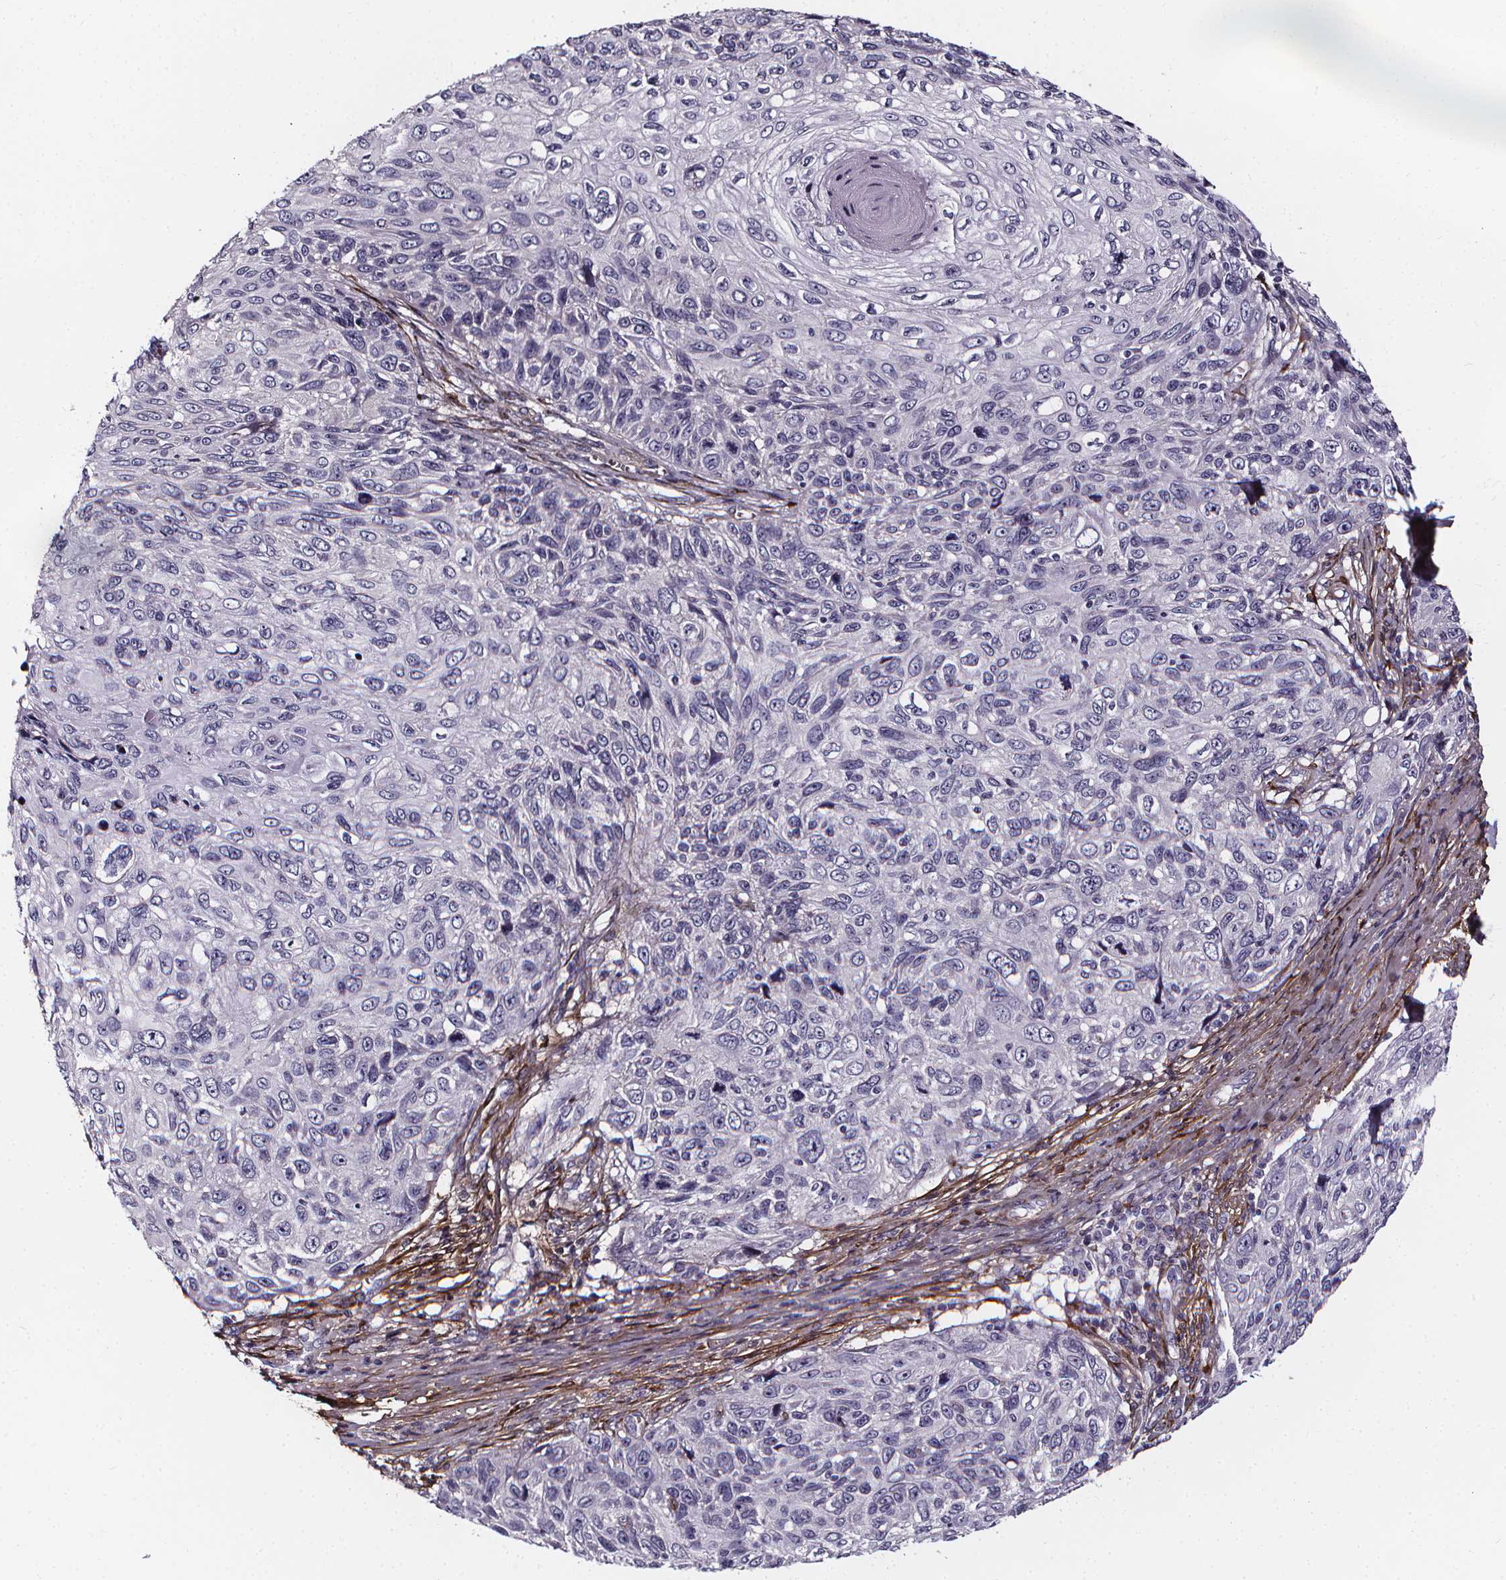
{"staining": {"intensity": "negative", "quantity": "none", "location": "none"}, "tissue": "skin cancer", "cell_type": "Tumor cells", "image_type": "cancer", "snomed": [{"axis": "morphology", "description": "Squamous cell carcinoma, NOS"}, {"axis": "topography", "description": "Skin"}], "caption": "Skin cancer stained for a protein using immunohistochemistry (IHC) reveals no staining tumor cells.", "gene": "AEBP1", "patient": {"sex": "male", "age": 92}}